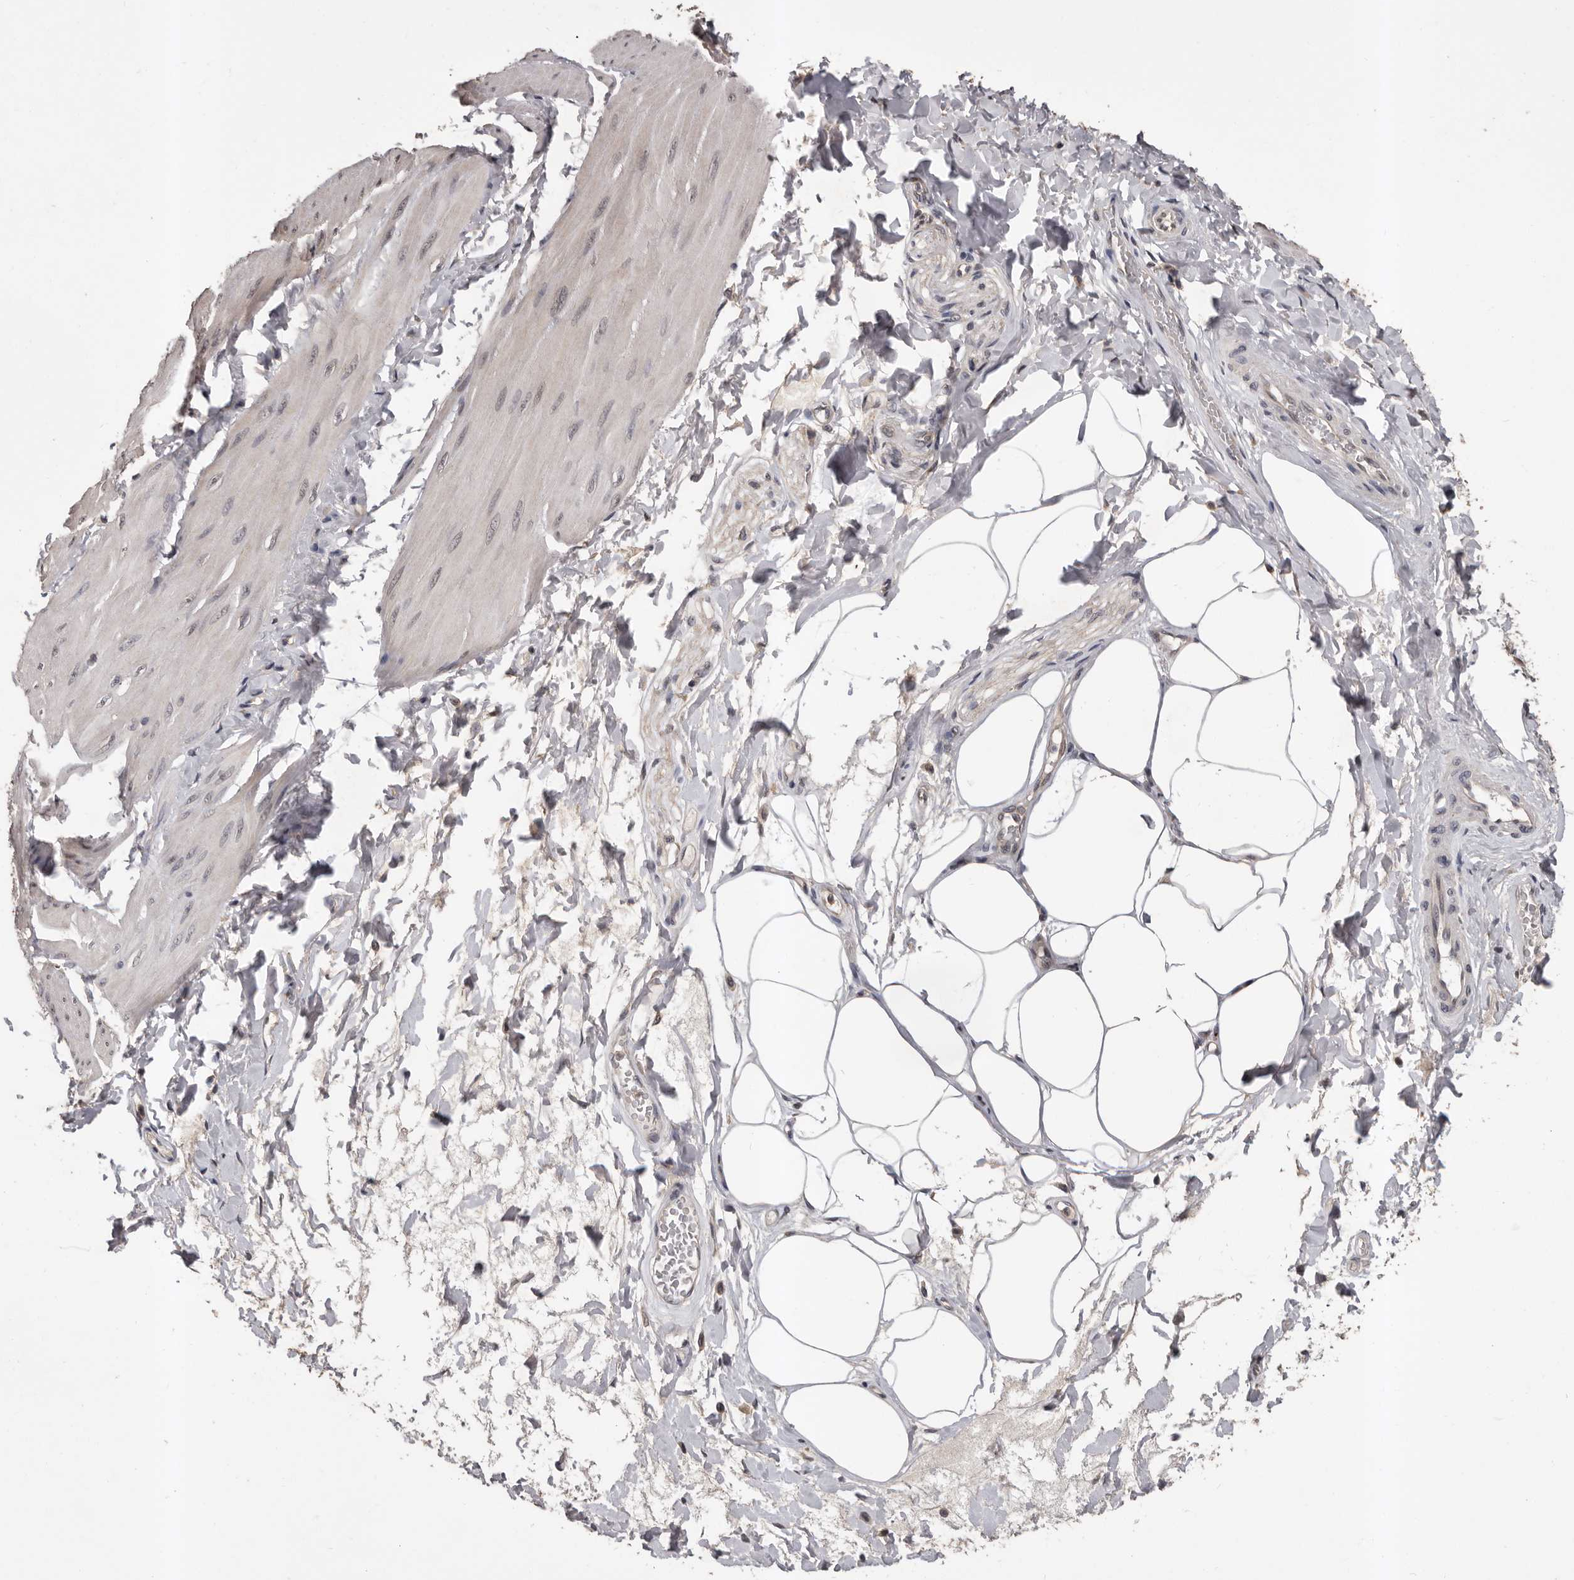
{"staining": {"intensity": "negative", "quantity": "none", "location": "none"}, "tissue": "smooth muscle", "cell_type": "Smooth muscle cells", "image_type": "normal", "snomed": [{"axis": "morphology", "description": "Urothelial carcinoma, High grade"}, {"axis": "topography", "description": "Urinary bladder"}], "caption": "DAB (3,3'-diaminobenzidine) immunohistochemical staining of unremarkable human smooth muscle demonstrates no significant staining in smooth muscle cells. (DAB immunohistochemistry (IHC) visualized using brightfield microscopy, high magnification).", "gene": "VPS37A", "patient": {"sex": "male", "age": 46}}